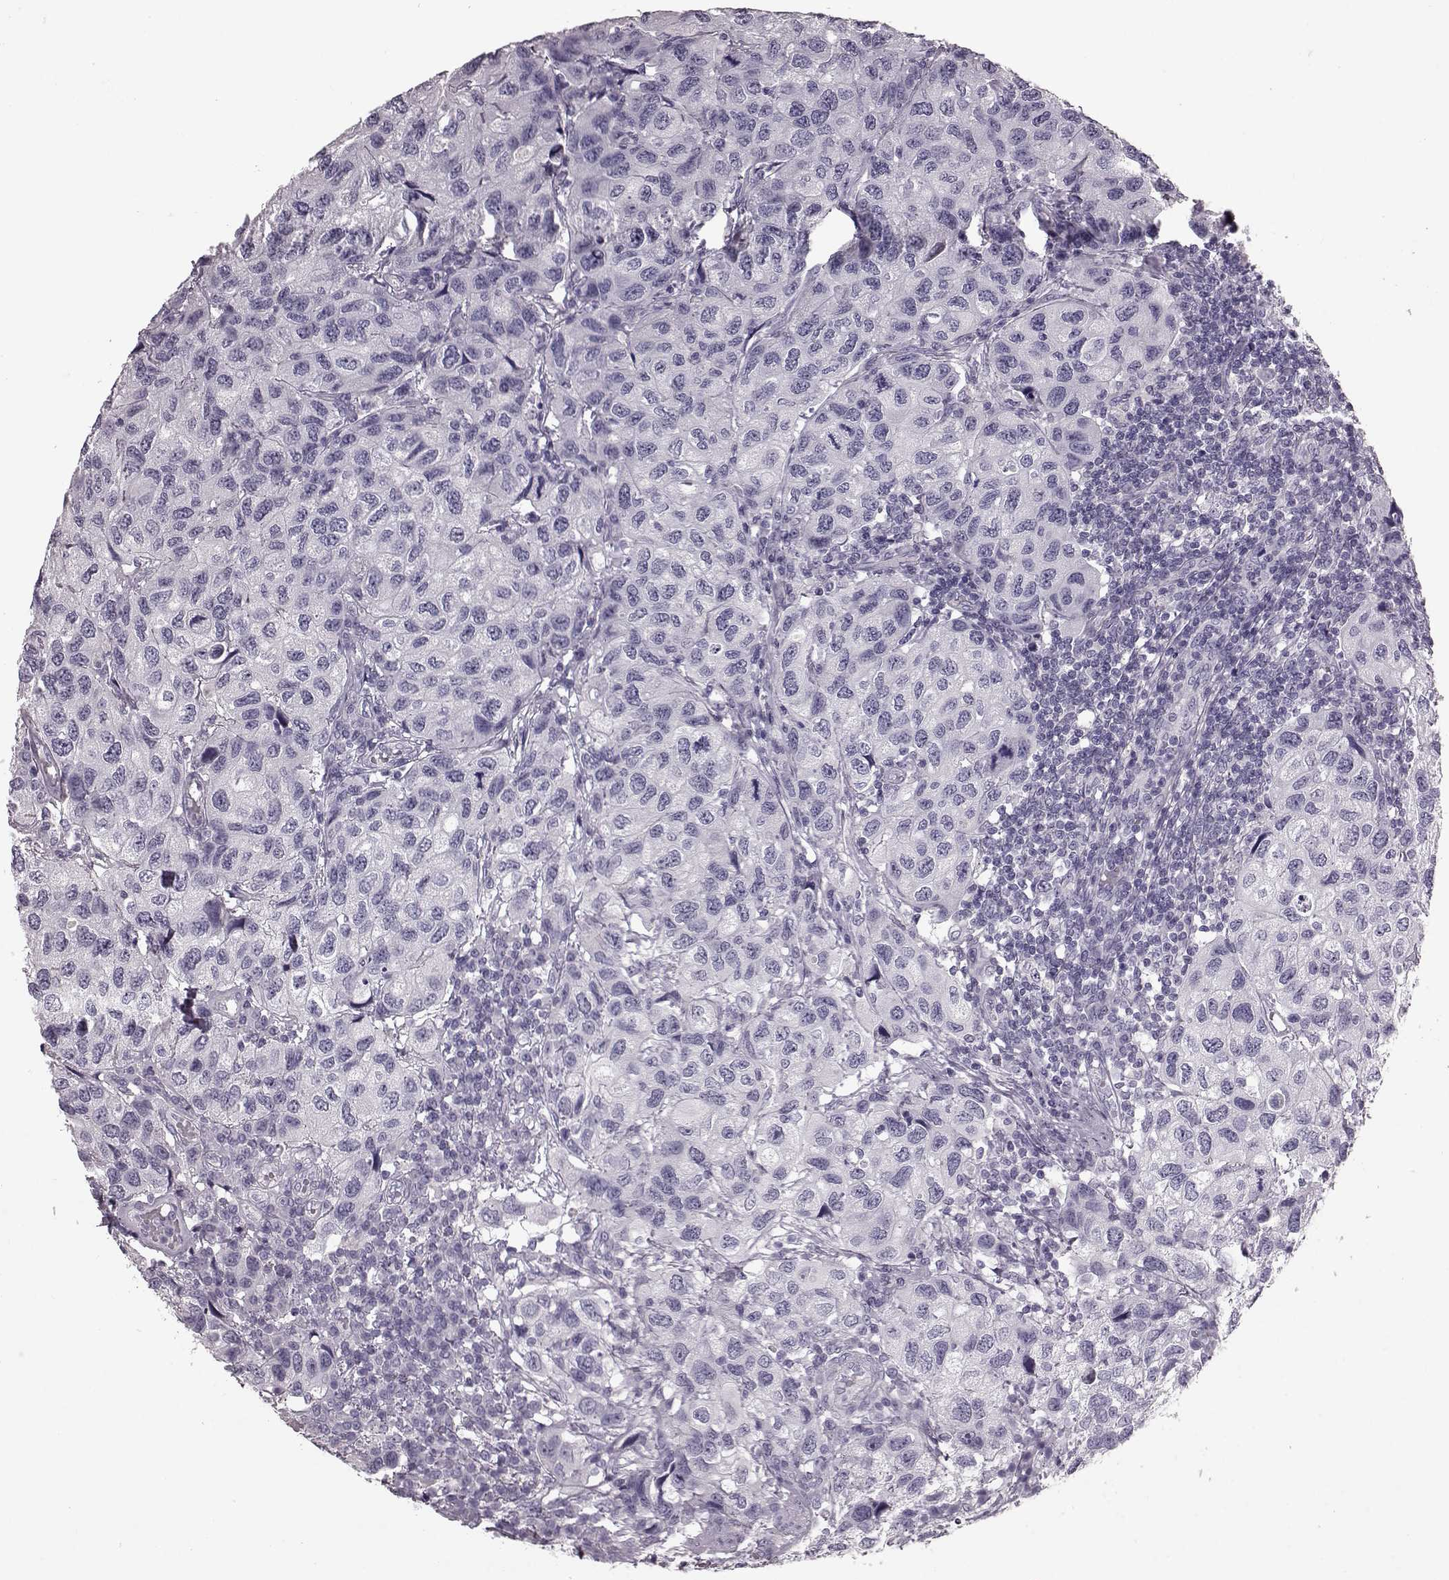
{"staining": {"intensity": "negative", "quantity": "none", "location": "none"}, "tissue": "urothelial cancer", "cell_type": "Tumor cells", "image_type": "cancer", "snomed": [{"axis": "morphology", "description": "Urothelial carcinoma, High grade"}, {"axis": "topography", "description": "Urinary bladder"}], "caption": "This is a photomicrograph of immunohistochemistry (IHC) staining of urothelial cancer, which shows no expression in tumor cells.", "gene": "CRYBA2", "patient": {"sex": "male", "age": 79}}